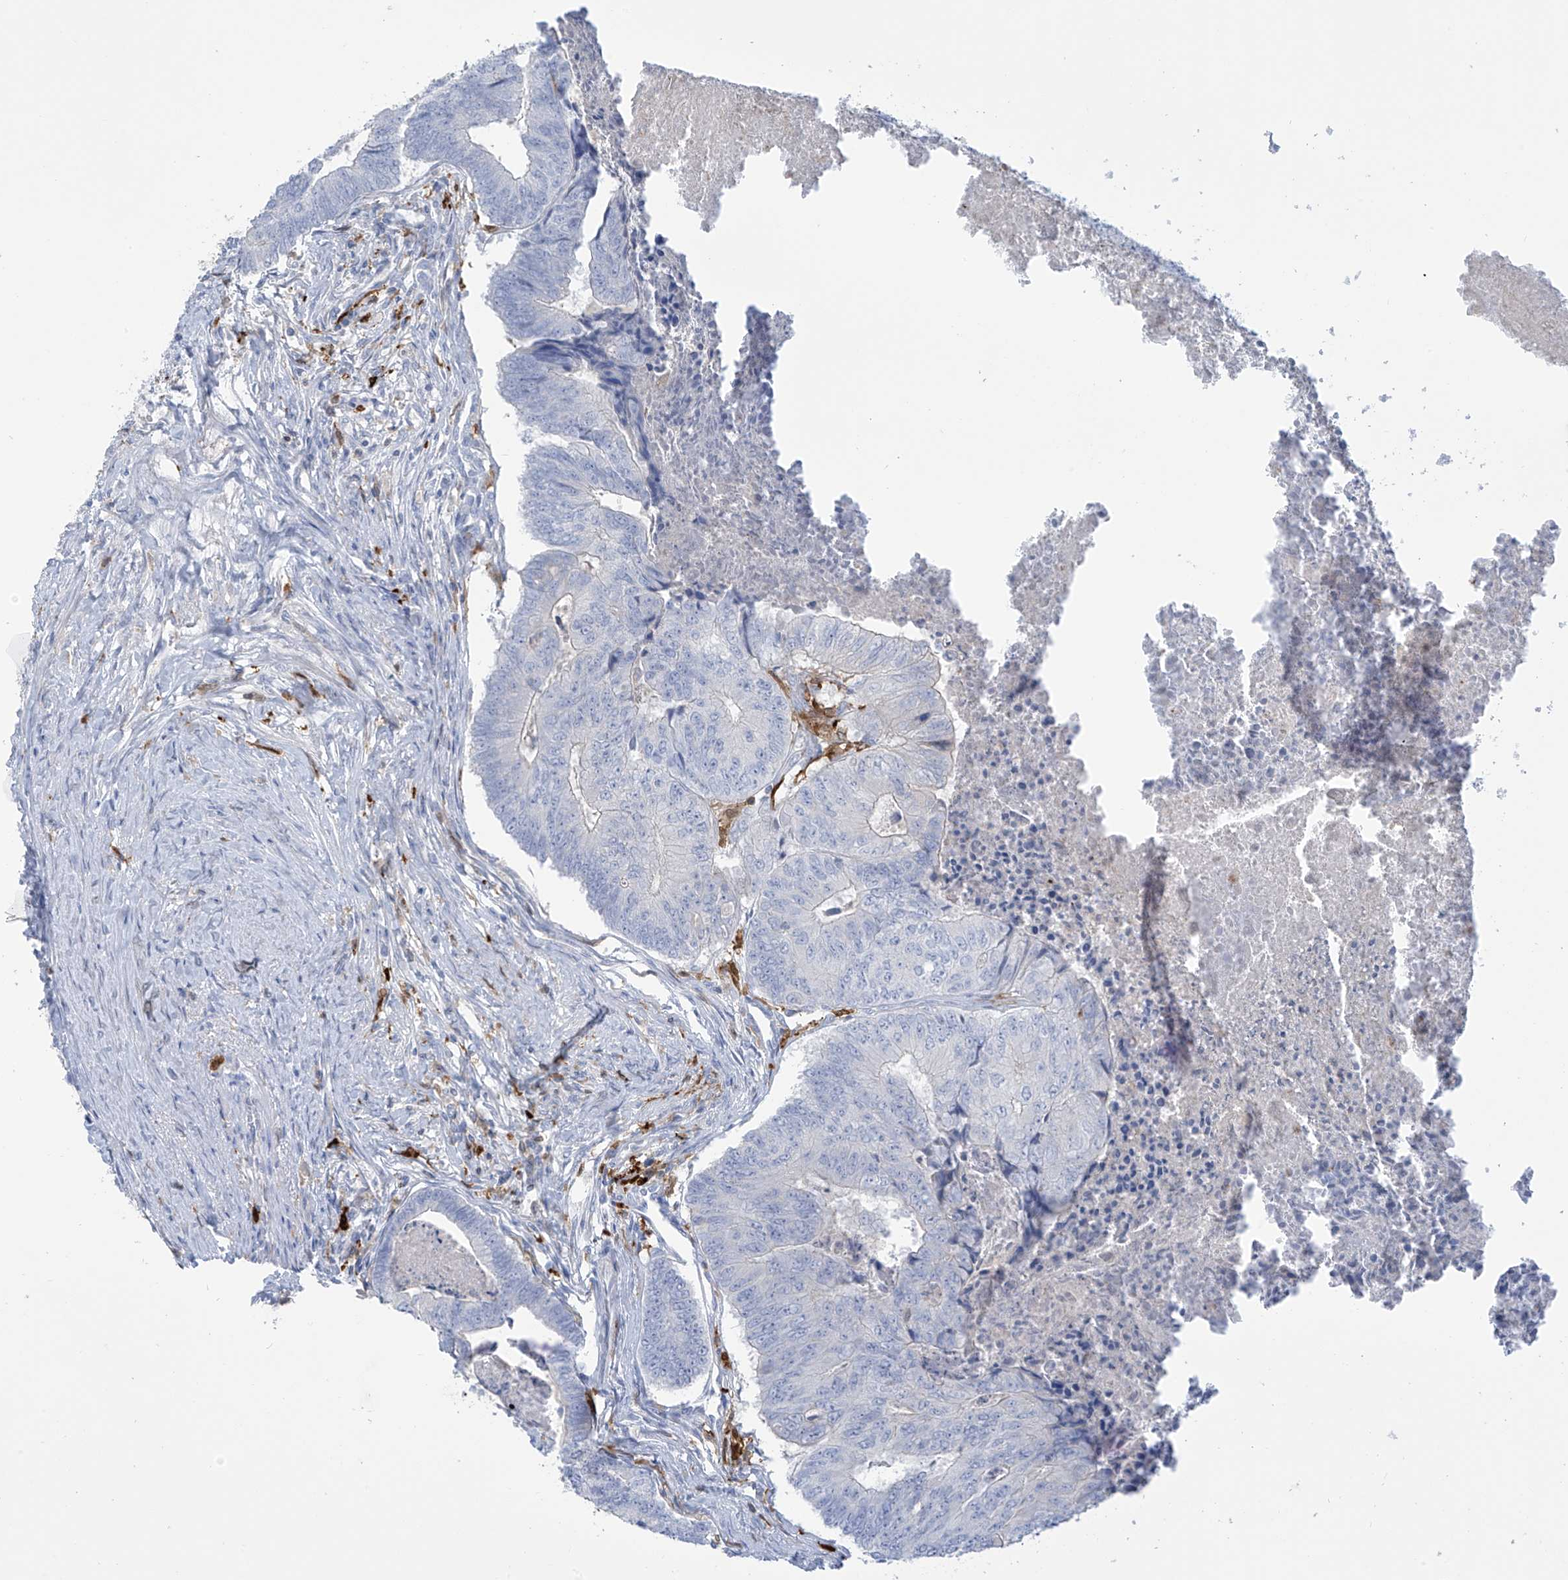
{"staining": {"intensity": "negative", "quantity": "none", "location": "none"}, "tissue": "colorectal cancer", "cell_type": "Tumor cells", "image_type": "cancer", "snomed": [{"axis": "morphology", "description": "Adenocarcinoma, NOS"}, {"axis": "topography", "description": "Colon"}], "caption": "Protein analysis of colorectal adenocarcinoma displays no significant staining in tumor cells.", "gene": "TRMT2B", "patient": {"sex": "female", "age": 67}}